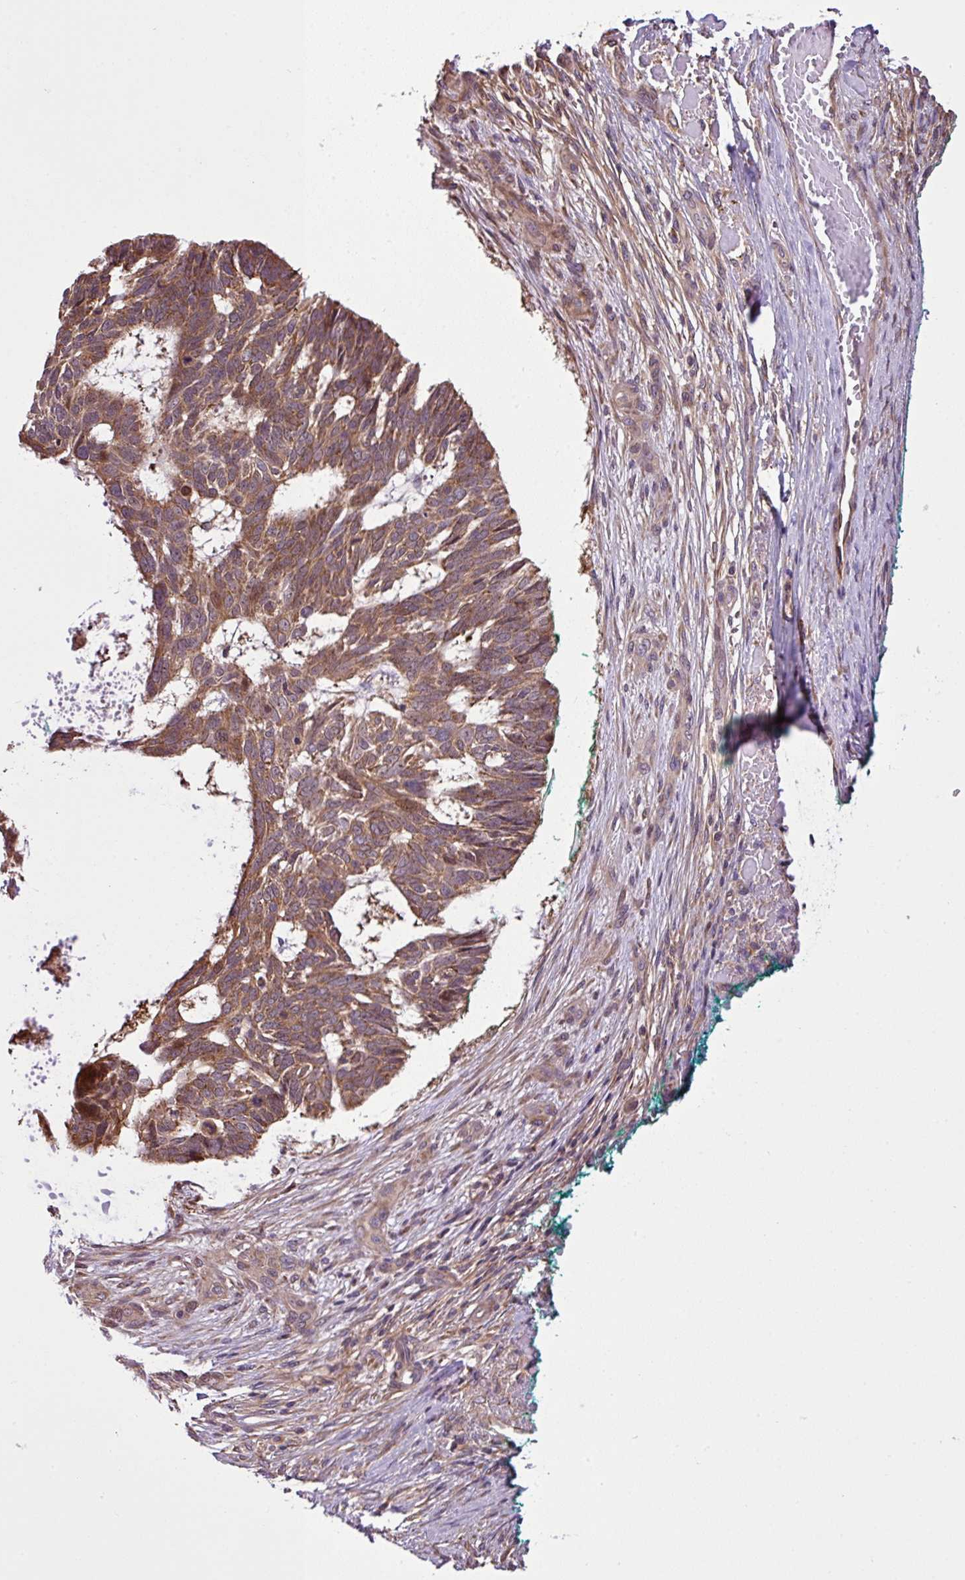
{"staining": {"intensity": "moderate", "quantity": ">75%", "location": "cytoplasmic/membranous"}, "tissue": "skin cancer", "cell_type": "Tumor cells", "image_type": "cancer", "snomed": [{"axis": "morphology", "description": "Basal cell carcinoma"}, {"axis": "topography", "description": "Skin"}], "caption": "A photomicrograph of human skin basal cell carcinoma stained for a protein reveals moderate cytoplasmic/membranous brown staining in tumor cells. The protein is shown in brown color, while the nuclei are stained blue.", "gene": "DLGAP4", "patient": {"sex": "male", "age": 88}}